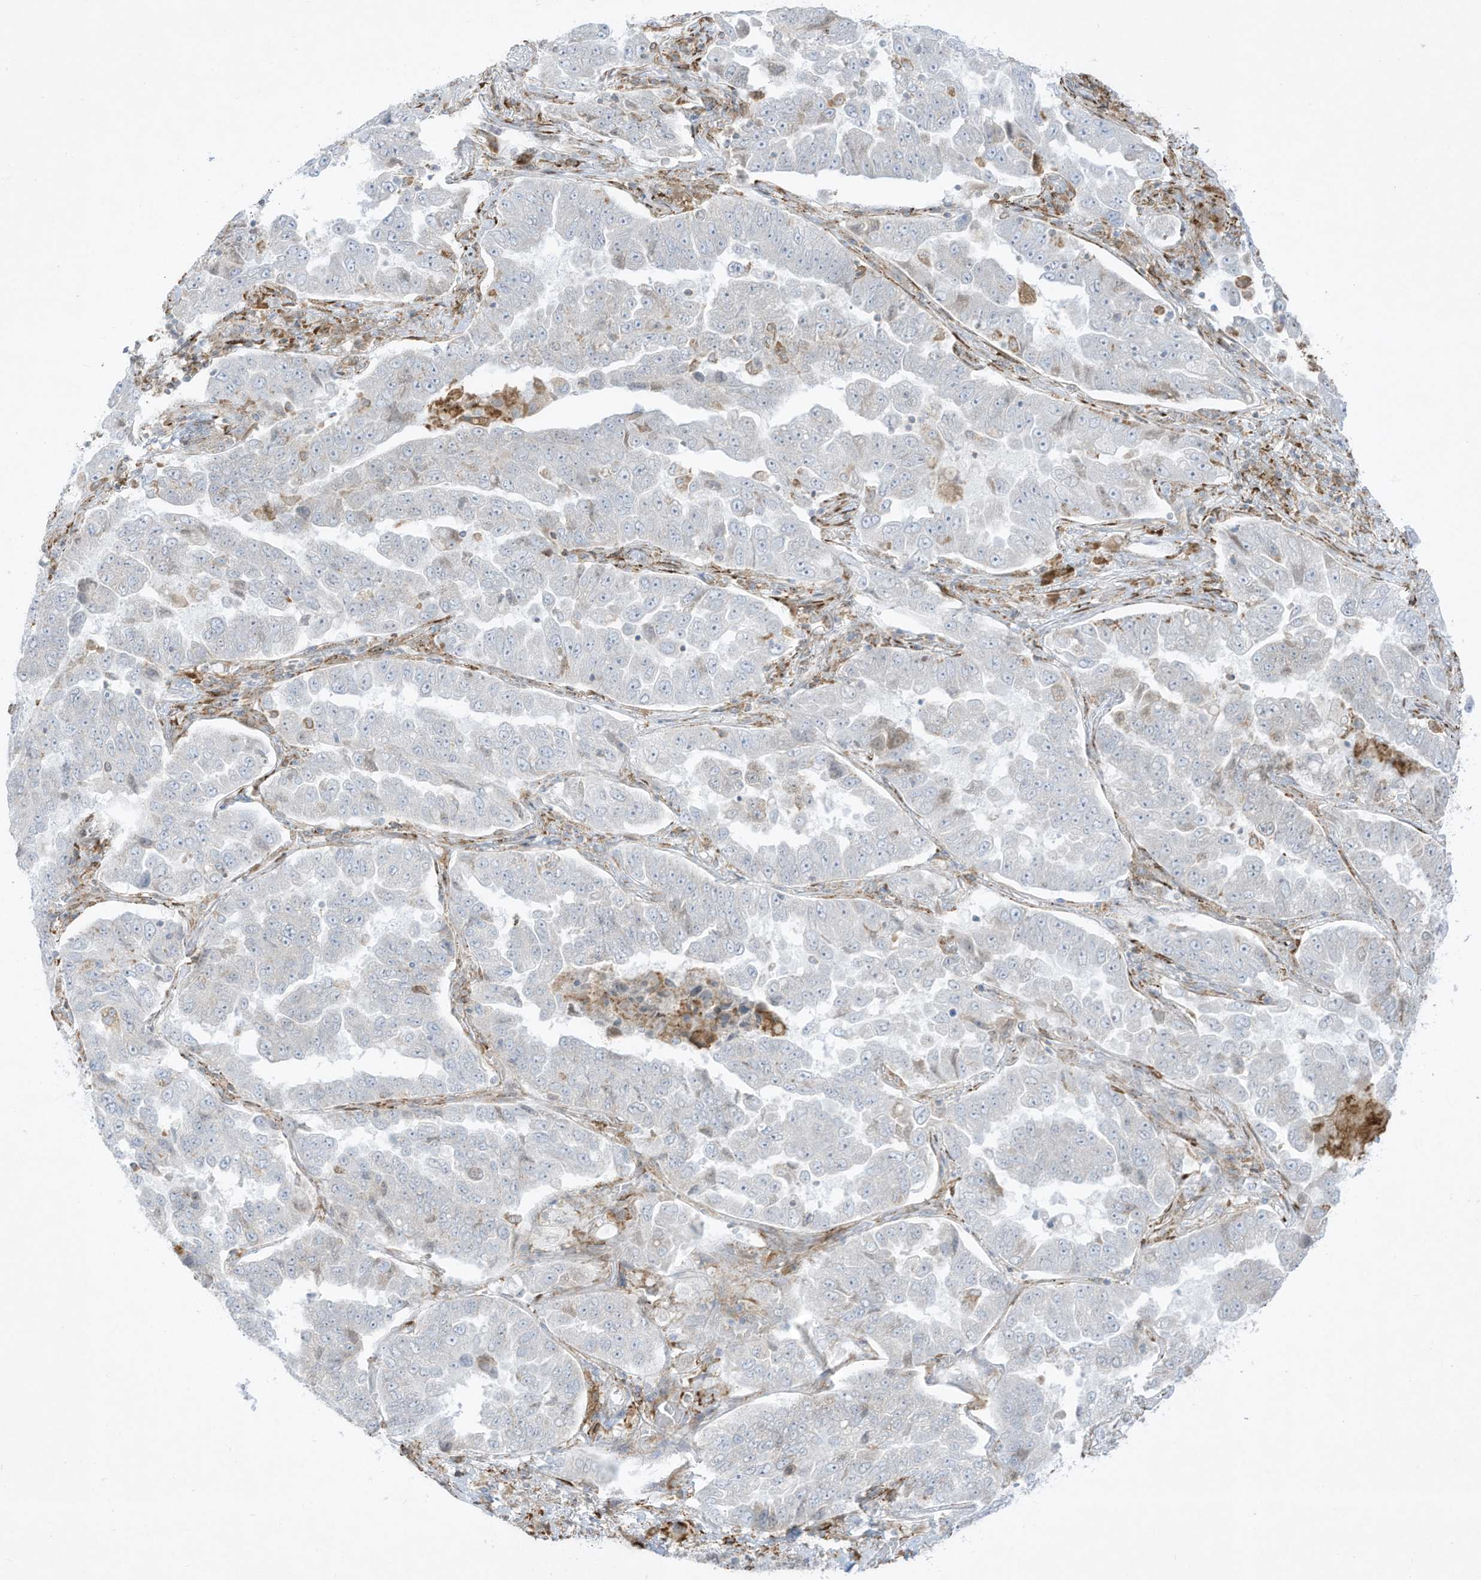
{"staining": {"intensity": "negative", "quantity": "none", "location": "none"}, "tissue": "lung cancer", "cell_type": "Tumor cells", "image_type": "cancer", "snomed": [{"axis": "morphology", "description": "Adenocarcinoma, NOS"}, {"axis": "topography", "description": "Lung"}], "caption": "Lung cancer (adenocarcinoma) was stained to show a protein in brown. There is no significant positivity in tumor cells. (Brightfield microscopy of DAB immunohistochemistry at high magnification).", "gene": "PTK6", "patient": {"sex": "female", "age": 51}}